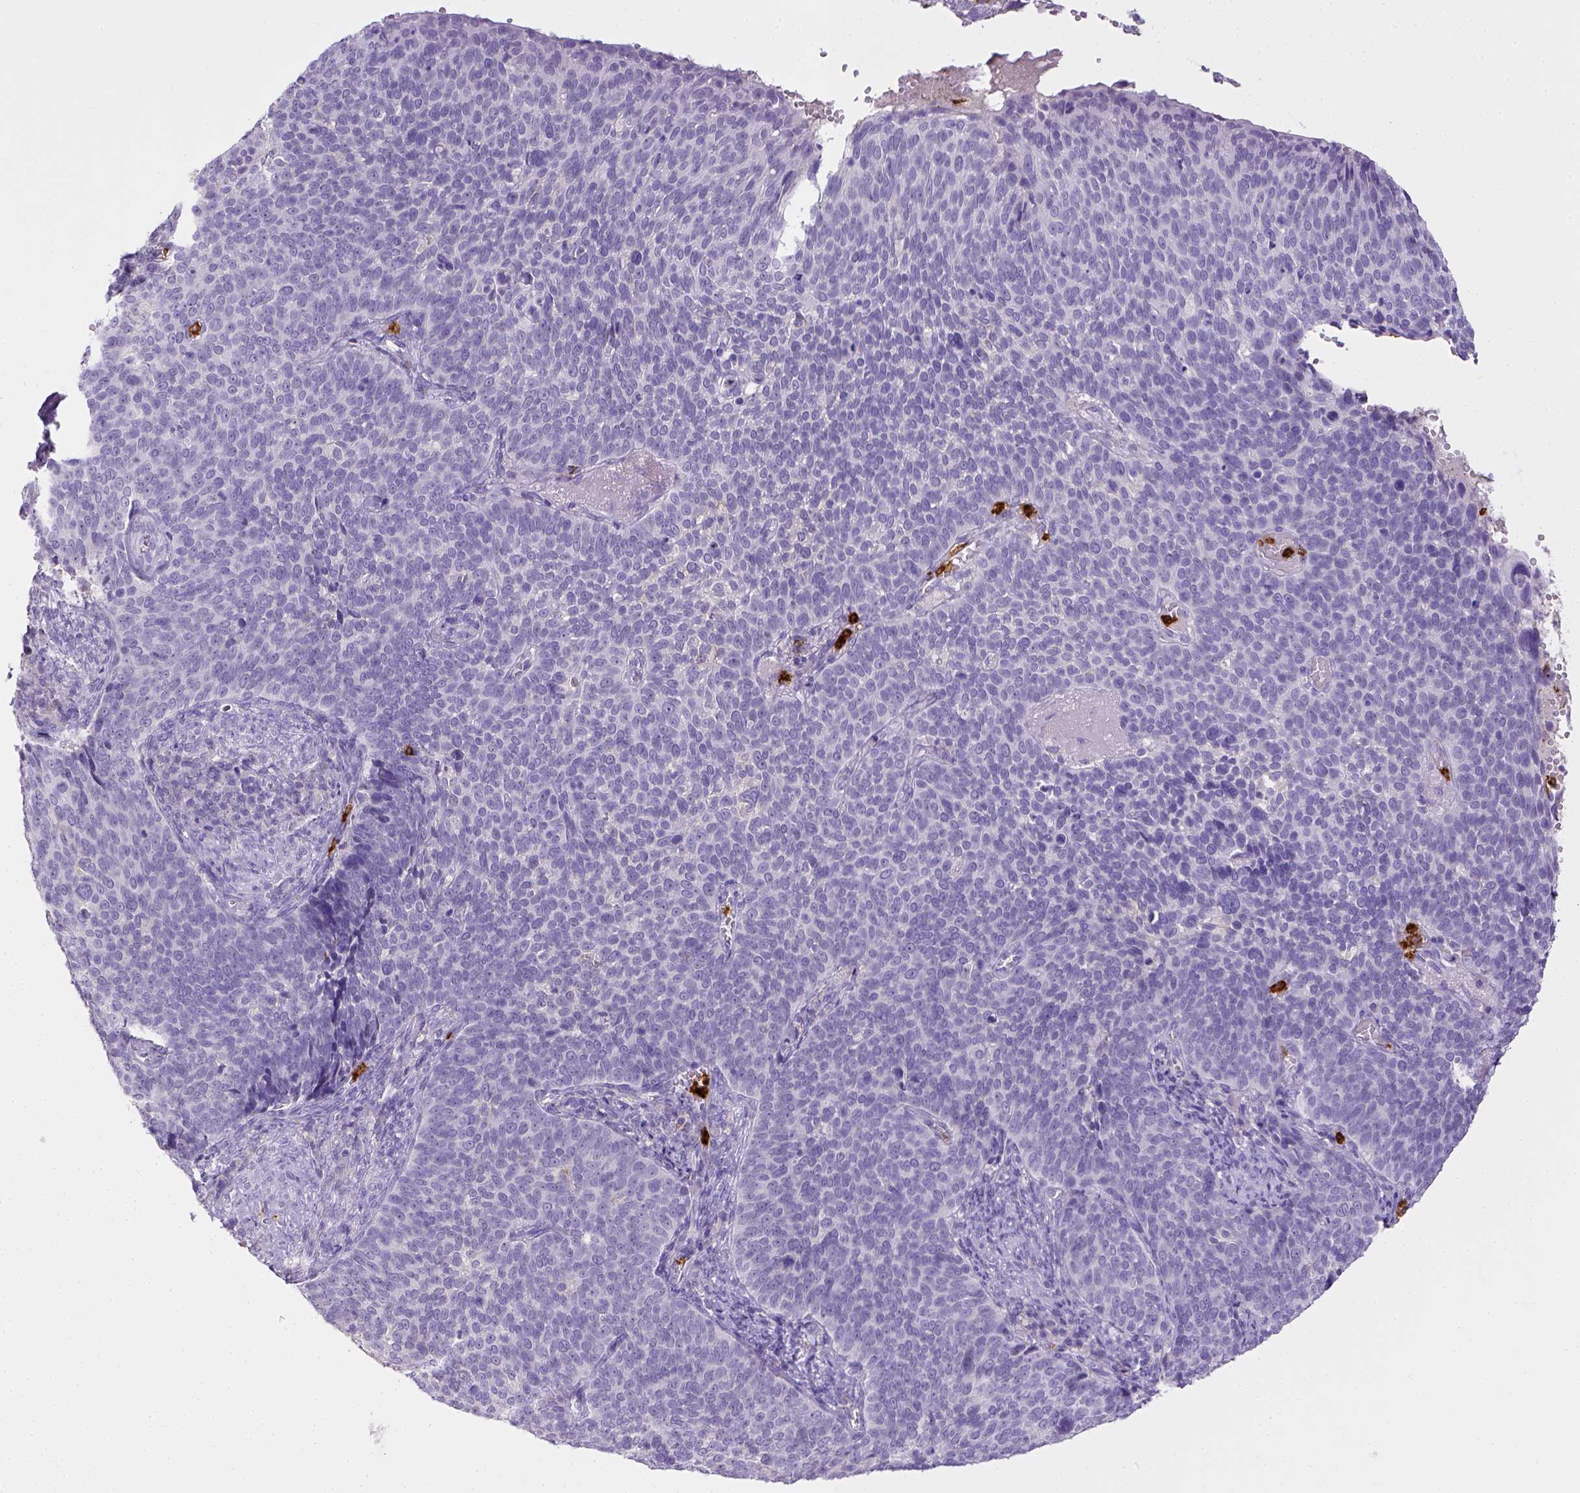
{"staining": {"intensity": "negative", "quantity": "none", "location": "none"}, "tissue": "cervical cancer", "cell_type": "Tumor cells", "image_type": "cancer", "snomed": [{"axis": "morphology", "description": "Normal tissue, NOS"}, {"axis": "morphology", "description": "Squamous cell carcinoma, NOS"}, {"axis": "topography", "description": "Cervix"}], "caption": "Immunohistochemistry histopathology image of neoplastic tissue: cervical cancer stained with DAB demonstrates no significant protein staining in tumor cells. Brightfield microscopy of immunohistochemistry stained with DAB (brown) and hematoxylin (blue), captured at high magnification.", "gene": "ITGAM", "patient": {"sex": "female", "age": 39}}